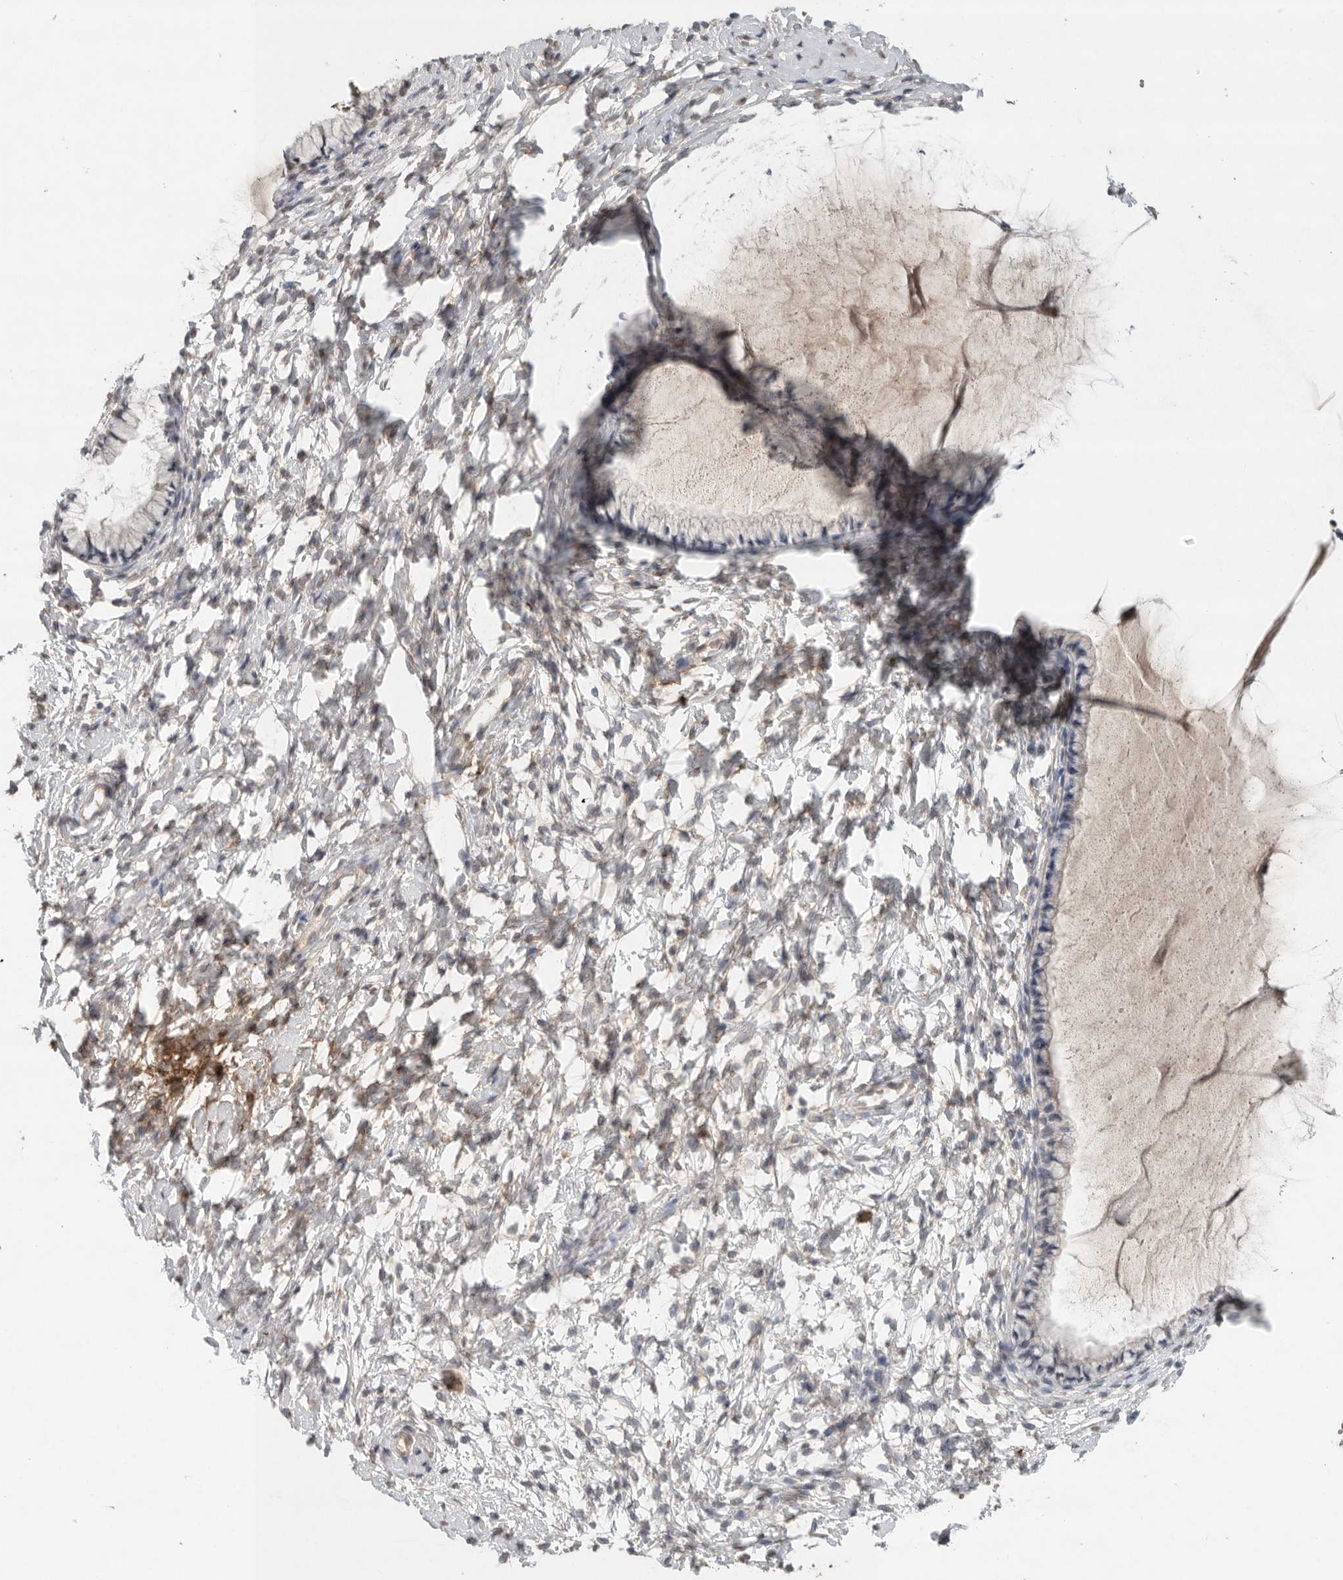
{"staining": {"intensity": "negative", "quantity": "none", "location": "none"}, "tissue": "cervix", "cell_type": "Glandular cells", "image_type": "normal", "snomed": [{"axis": "morphology", "description": "Normal tissue, NOS"}, {"axis": "topography", "description": "Cervix"}], "caption": "Immunohistochemistry micrograph of unremarkable cervix: human cervix stained with DAB exhibits no significant protein positivity in glandular cells.", "gene": "KLK5", "patient": {"sex": "female", "age": 72}}